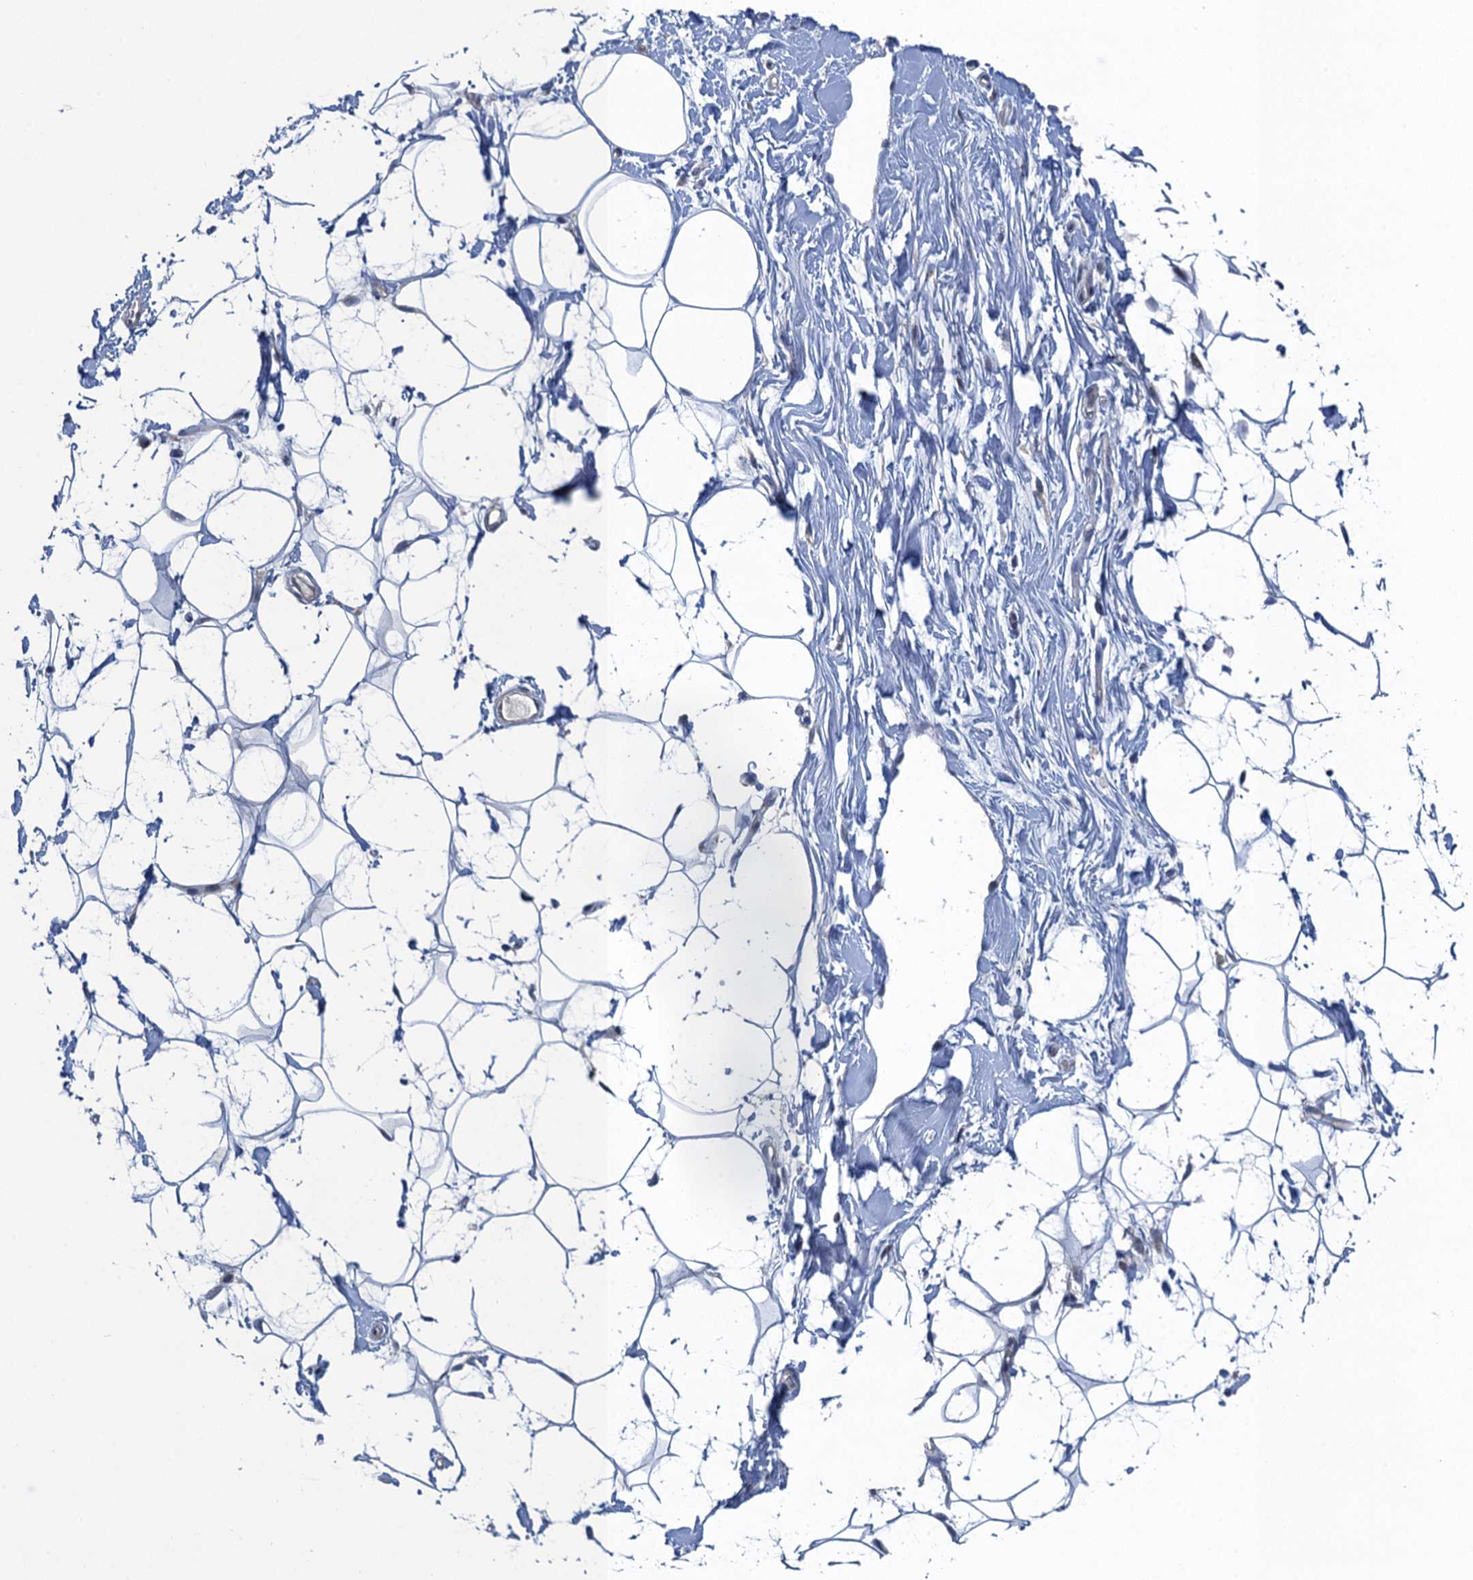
{"staining": {"intensity": "negative", "quantity": "none", "location": "none"}, "tissue": "adipose tissue", "cell_type": "Adipocytes", "image_type": "normal", "snomed": [{"axis": "morphology", "description": "Normal tissue, NOS"}, {"axis": "topography", "description": "Breast"}], "caption": "Immunohistochemistry (IHC) micrograph of normal adipose tissue: adipose tissue stained with DAB reveals no significant protein expression in adipocytes.", "gene": "MRFAP1", "patient": {"sex": "female", "age": 26}}